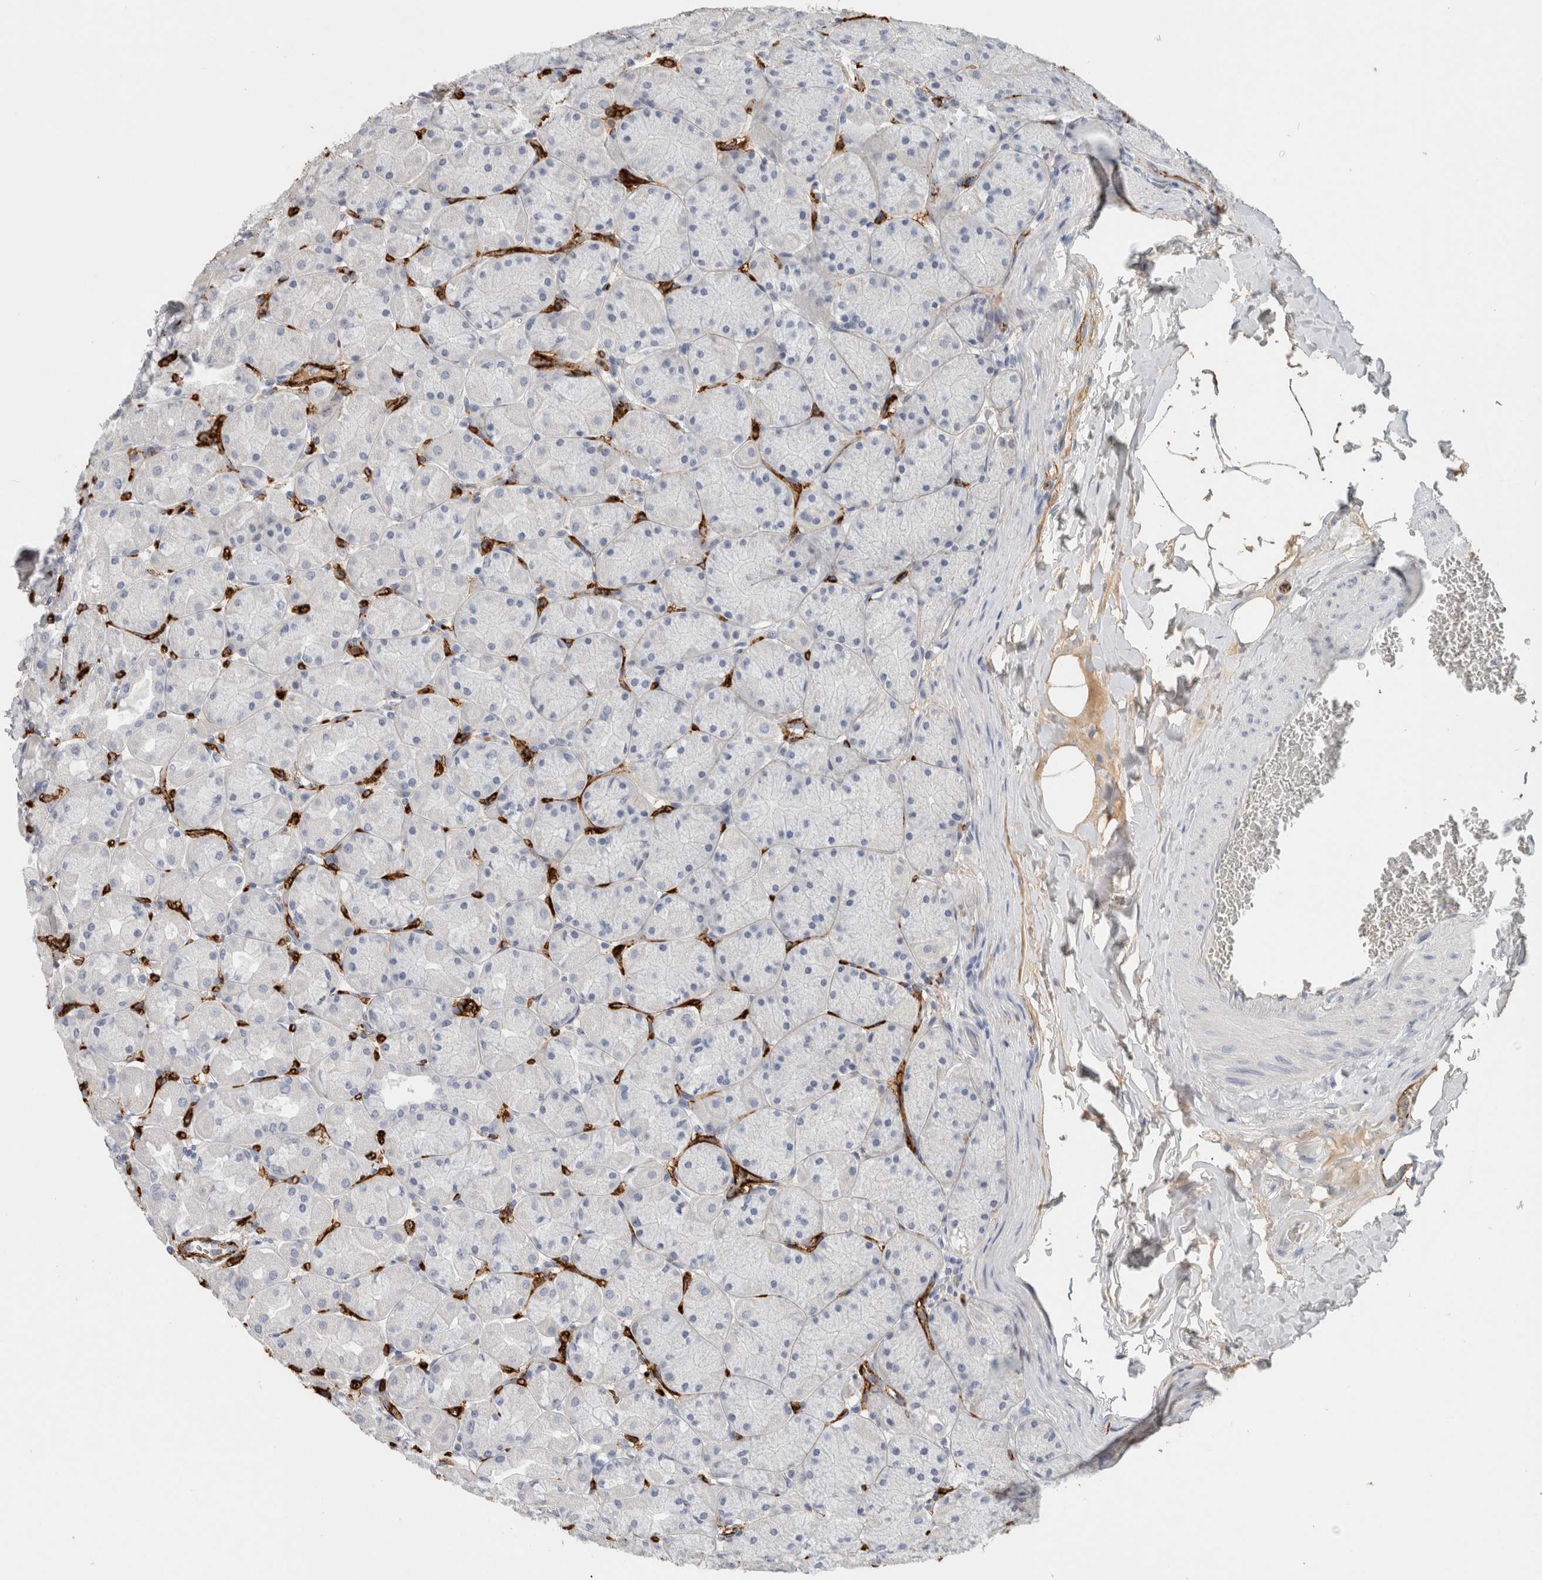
{"staining": {"intensity": "negative", "quantity": "none", "location": "none"}, "tissue": "stomach", "cell_type": "Glandular cells", "image_type": "normal", "snomed": [{"axis": "morphology", "description": "Normal tissue, NOS"}, {"axis": "topography", "description": "Stomach, upper"}], "caption": "Immunohistochemistry photomicrograph of unremarkable human stomach stained for a protein (brown), which shows no staining in glandular cells.", "gene": "CD36", "patient": {"sex": "female", "age": 56}}